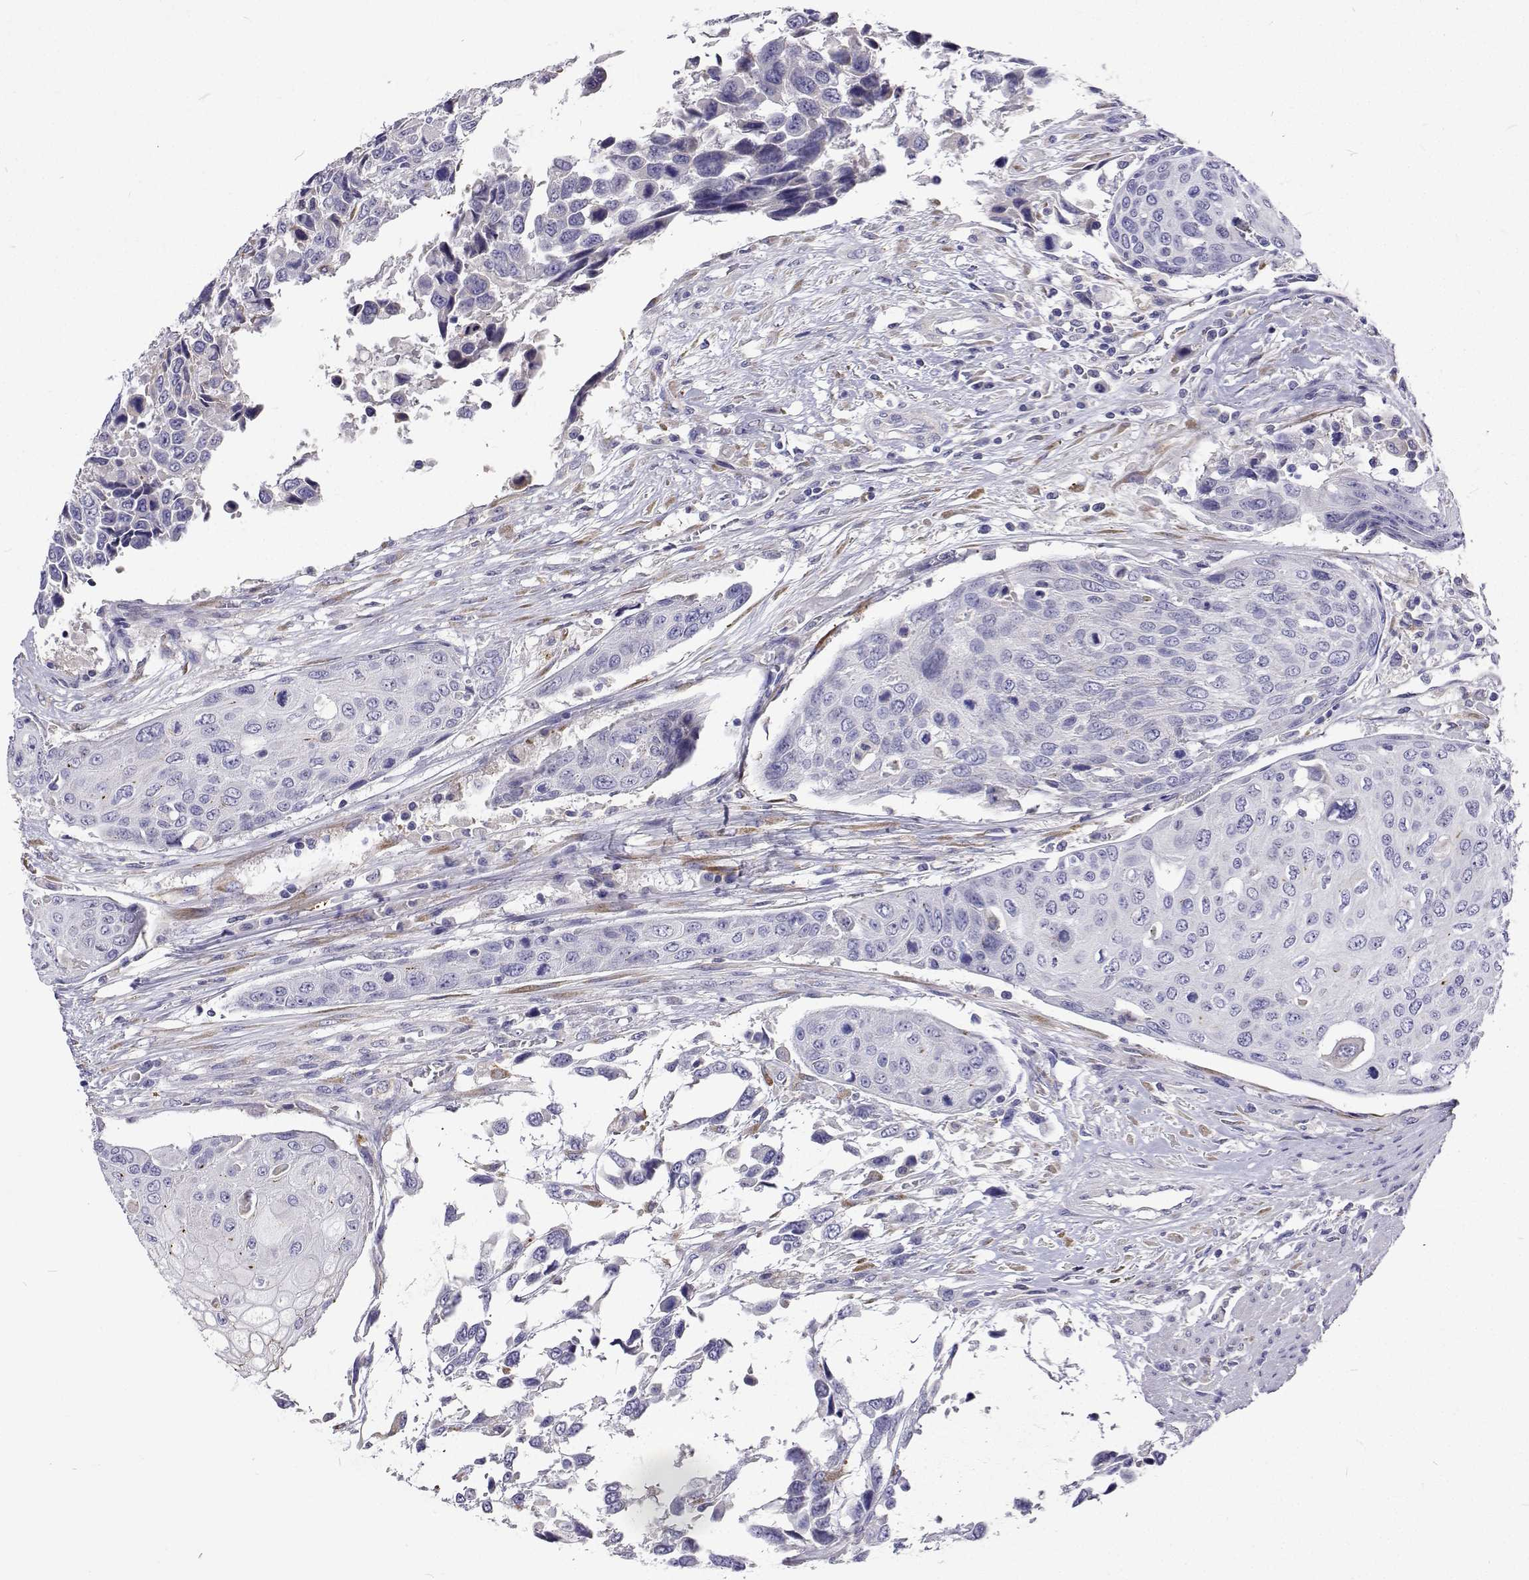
{"staining": {"intensity": "negative", "quantity": "none", "location": "none"}, "tissue": "urothelial cancer", "cell_type": "Tumor cells", "image_type": "cancer", "snomed": [{"axis": "morphology", "description": "Urothelial carcinoma, High grade"}, {"axis": "topography", "description": "Urinary bladder"}], "caption": "A high-resolution photomicrograph shows immunohistochemistry staining of high-grade urothelial carcinoma, which demonstrates no significant staining in tumor cells. Nuclei are stained in blue.", "gene": "LHFPL7", "patient": {"sex": "female", "age": 70}}